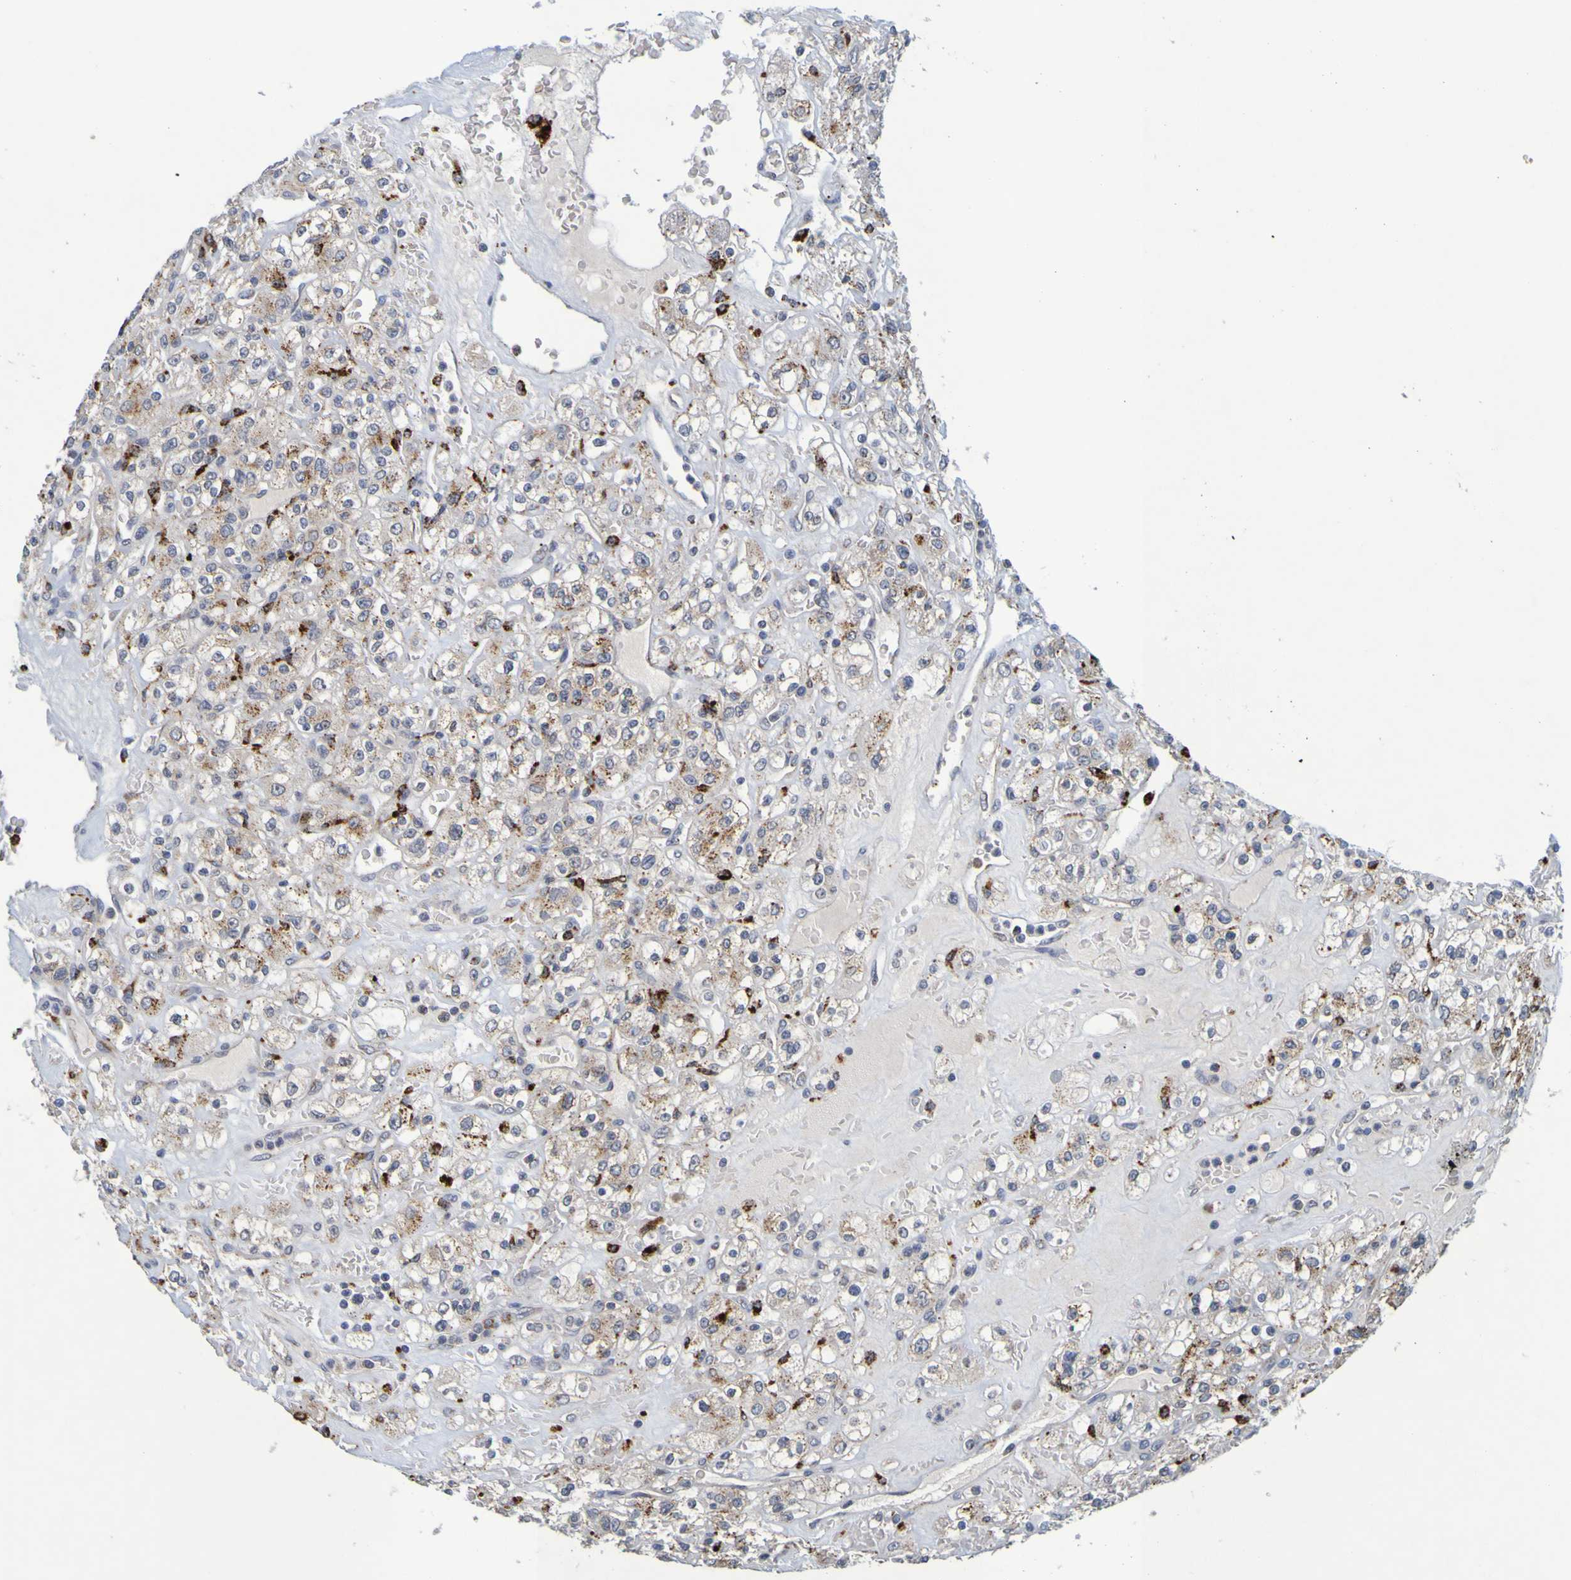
{"staining": {"intensity": "weak", "quantity": "<25%", "location": "cytoplasmic/membranous"}, "tissue": "renal cancer", "cell_type": "Tumor cells", "image_type": "cancer", "snomed": [{"axis": "morphology", "description": "Normal tissue, NOS"}, {"axis": "morphology", "description": "Adenocarcinoma, NOS"}, {"axis": "topography", "description": "Kidney"}], "caption": "Tumor cells show no significant positivity in adenocarcinoma (renal).", "gene": "TPH1", "patient": {"sex": "female", "age": 72}}